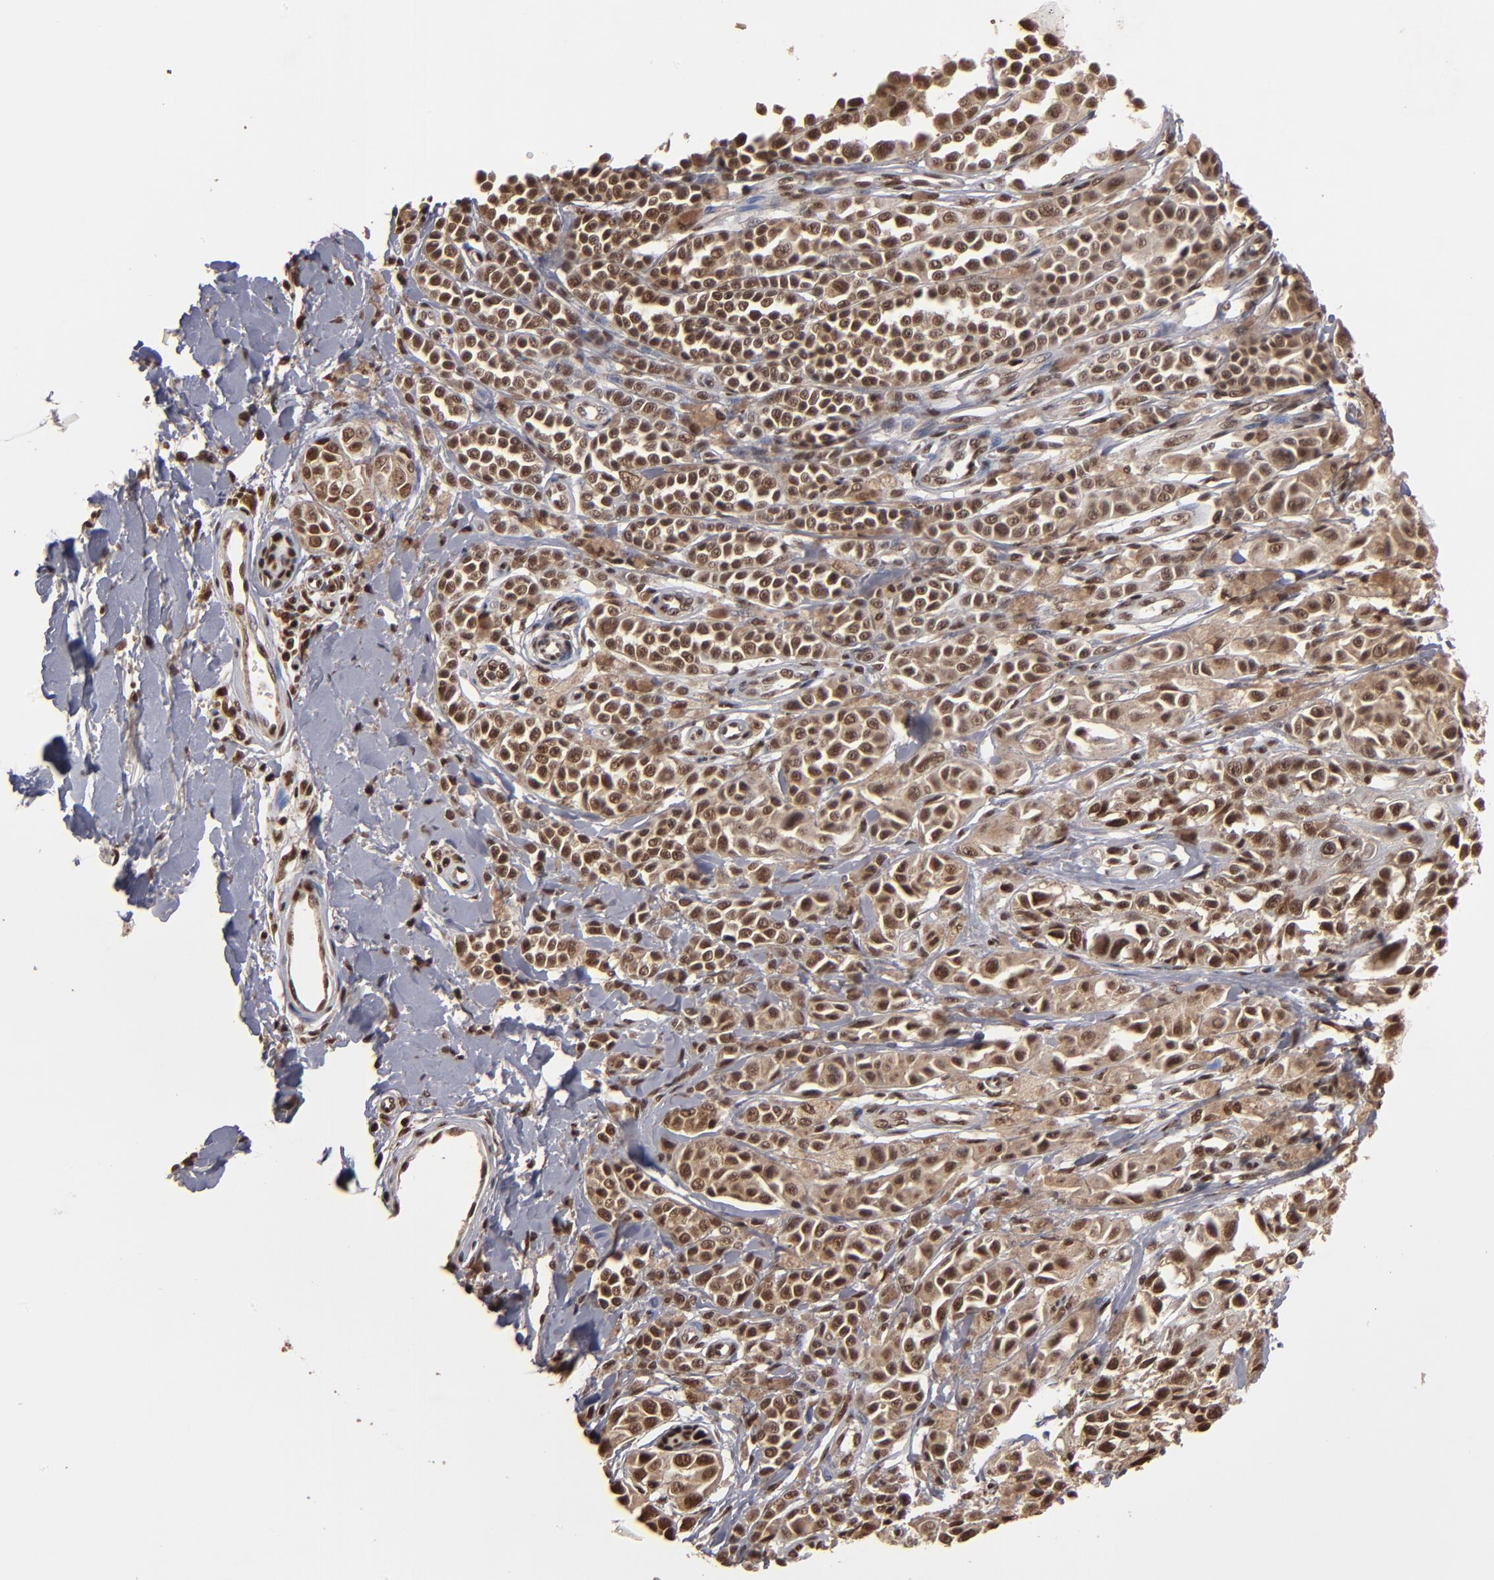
{"staining": {"intensity": "moderate", "quantity": ">75%", "location": "cytoplasmic/membranous,nuclear"}, "tissue": "melanoma", "cell_type": "Tumor cells", "image_type": "cancer", "snomed": [{"axis": "morphology", "description": "Malignant melanoma, NOS"}, {"axis": "topography", "description": "Skin"}], "caption": "Immunohistochemical staining of malignant melanoma demonstrates medium levels of moderate cytoplasmic/membranous and nuclear protein staining in about >75% of tumor cells.", "gene": "SNW1", "patient": {"sex": "female", "age": 38}}